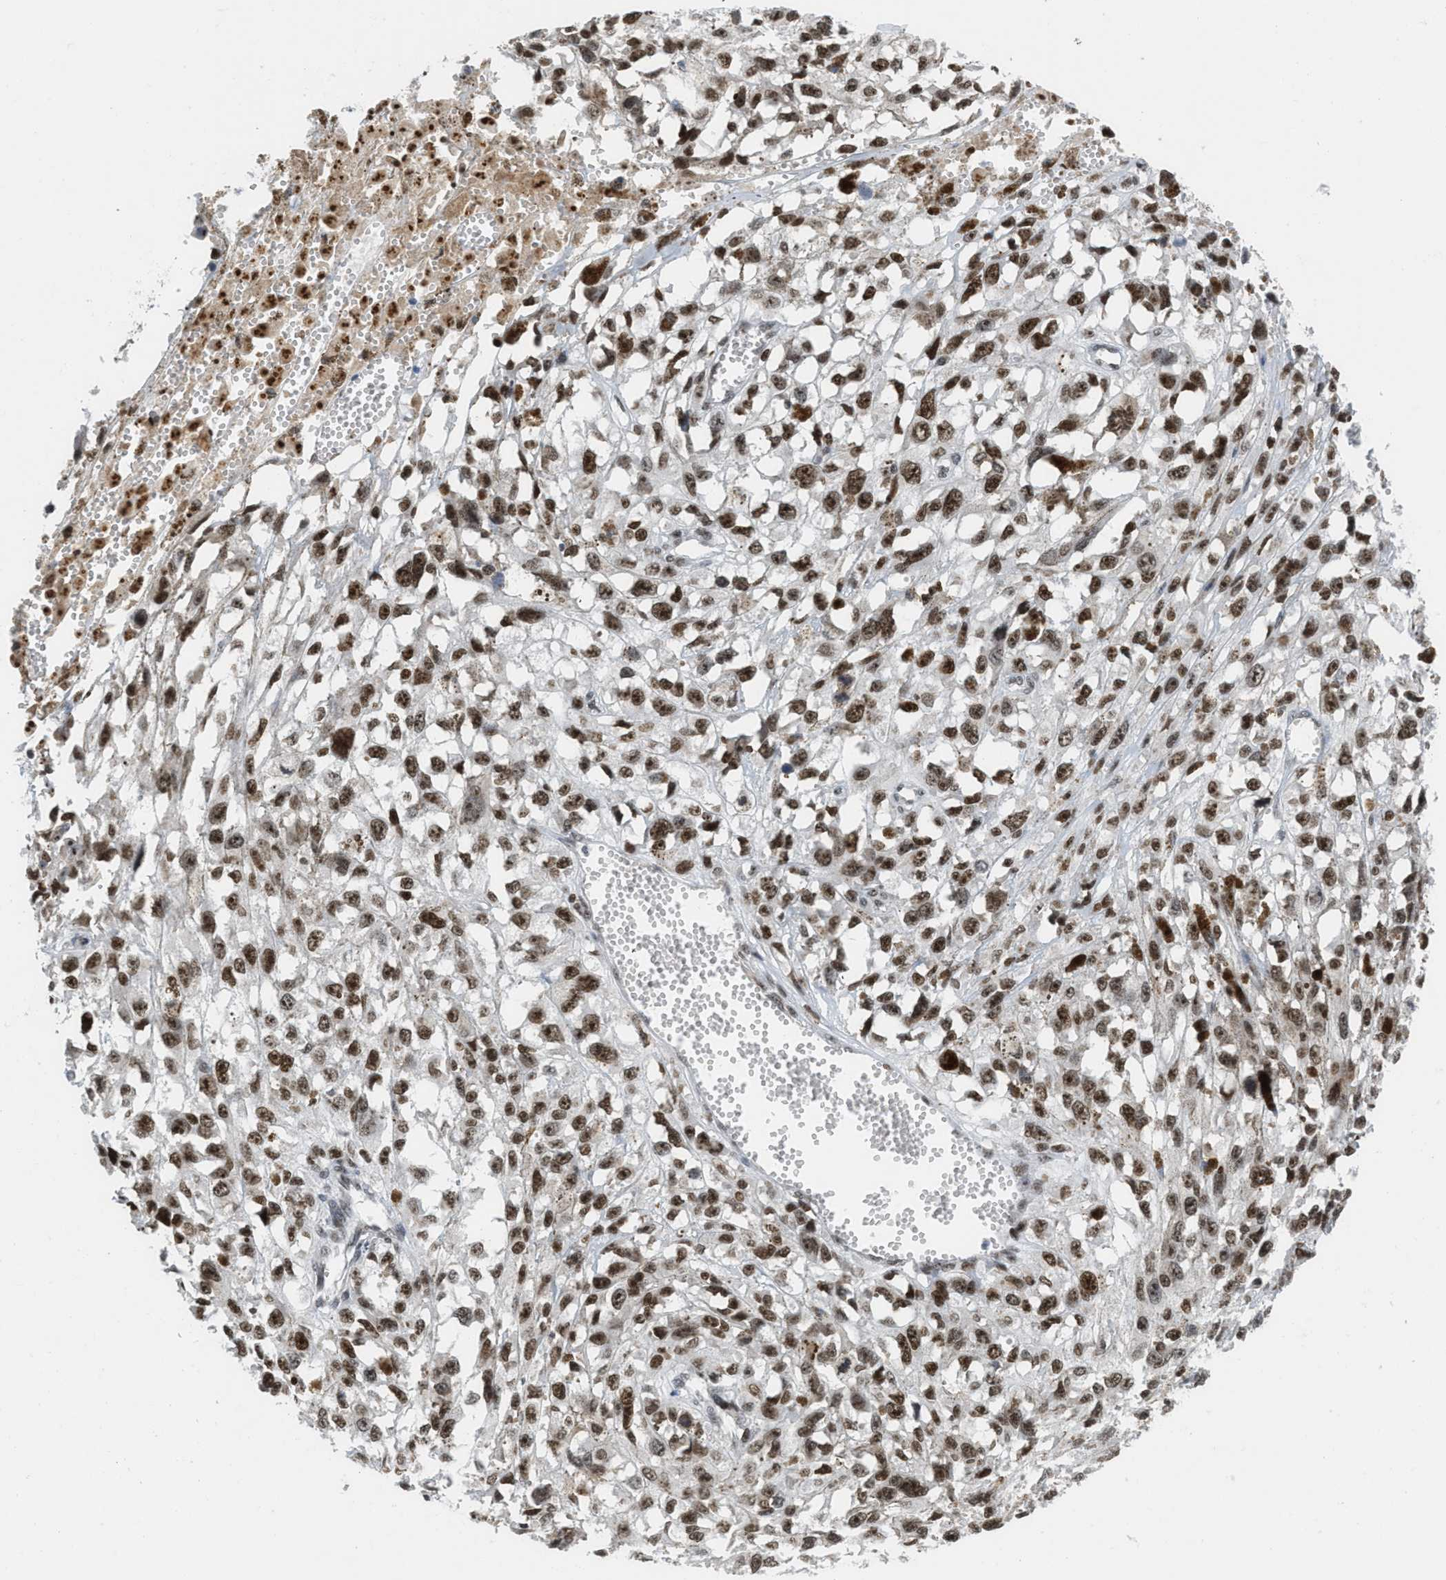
{"staining": {"intensity": "strong", "quantity": ">75%", "location": "nuclear"}, "tissue": "melanoma", "cell_type": "Tumor cells", "image_type": "cancer", "snomed": [{"axis": "morphology", "description": "Malignant melanoma, Metastatic site"}, {"axis": "topography", "description": "Lymph node"}], "caption": "Melanoma stained with DAB (3,3'-diaminobenzidine) immunohistochemistry (IHC) exhibits high levels of strong nuclear positivity in about >75% of tumor cells.", "gene": "RAD51B", "patient": {"sex": "male", "age": 59}}